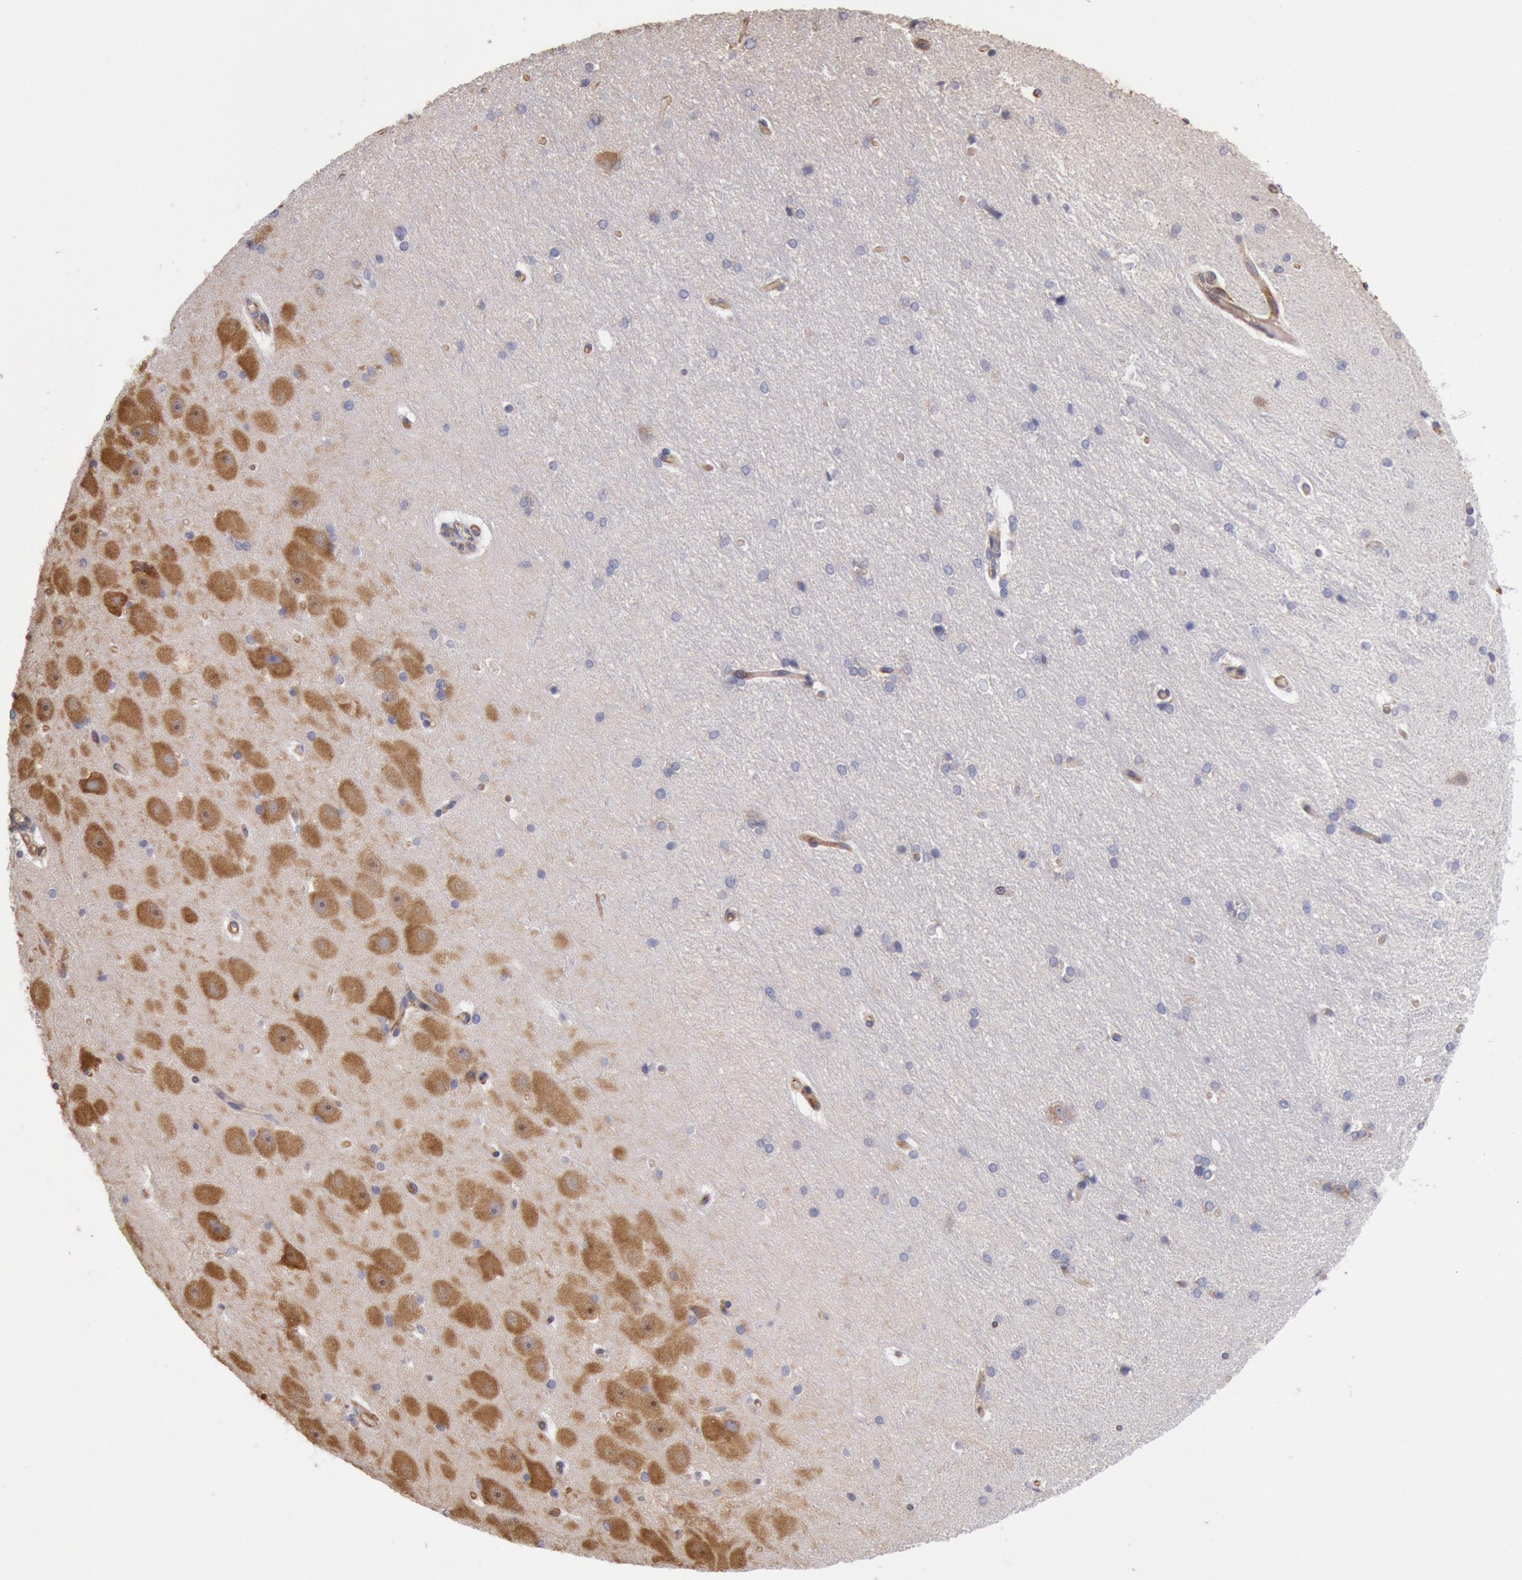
{"staining": {"intensity": "moderate", "quantity": "<25%", "location": "cytoplasmic/membranous"}, "tissue": "hippocampus", "cell_type": "Glial cells", "image_type": "normal", "snomed": [{"axis": "morphology", "description": "Normal tissue, NOS"}, {"axis": "topography", "description": "Hippocampus"}], "caption": "A low amount of moderate cytoplasmic/membranous positivity is present in approximately <25% of glial cells in benign hippocampus. (DAB IHC, brown staining for protein, blue staining for nuclei).", "gene": "DRG1", "patient": {"sex": "female", "age": 19}}